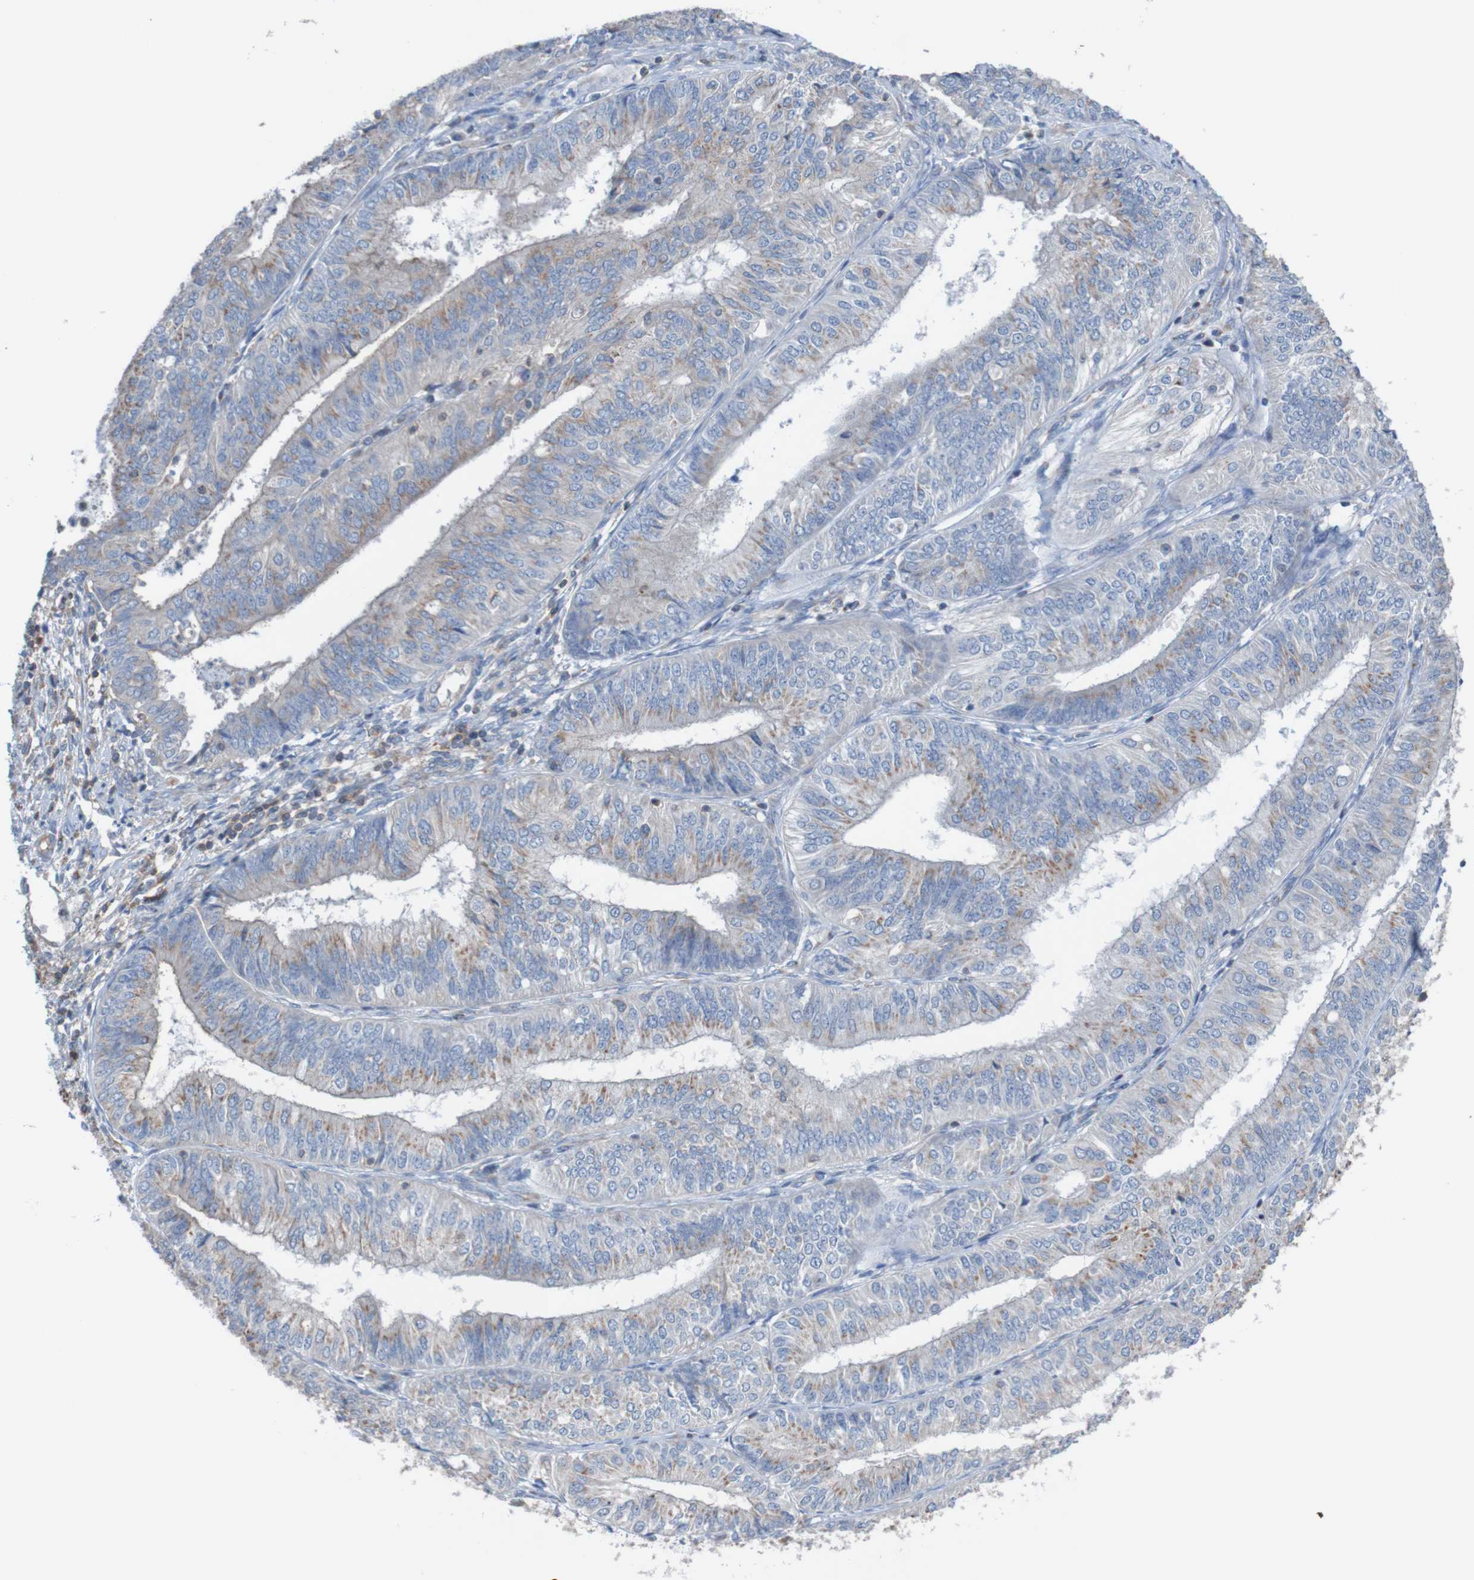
{"staining": {"intensity": "moderate", "quantity": "25%-75%", "location": "cytoplasmic/membranous"}, "tissue": "endometrial cancer", "cell_type": "Tumor cells", "image_type": "cancer", "snomed": [{"axis": "morphology", "description": "Adenocarcinoma, NOS"}, {"axis": "topography", "description": "Endometrium"}], "caption": "Protein expression analysis of human endometrial cancer (adenocarcinoma) reveals moderate cytoplasmic/membranous positivity in approximately 25%-75% of tumor cells.", "gene": "MINAR1", "patient": {"sex": "female", "age": 58}}